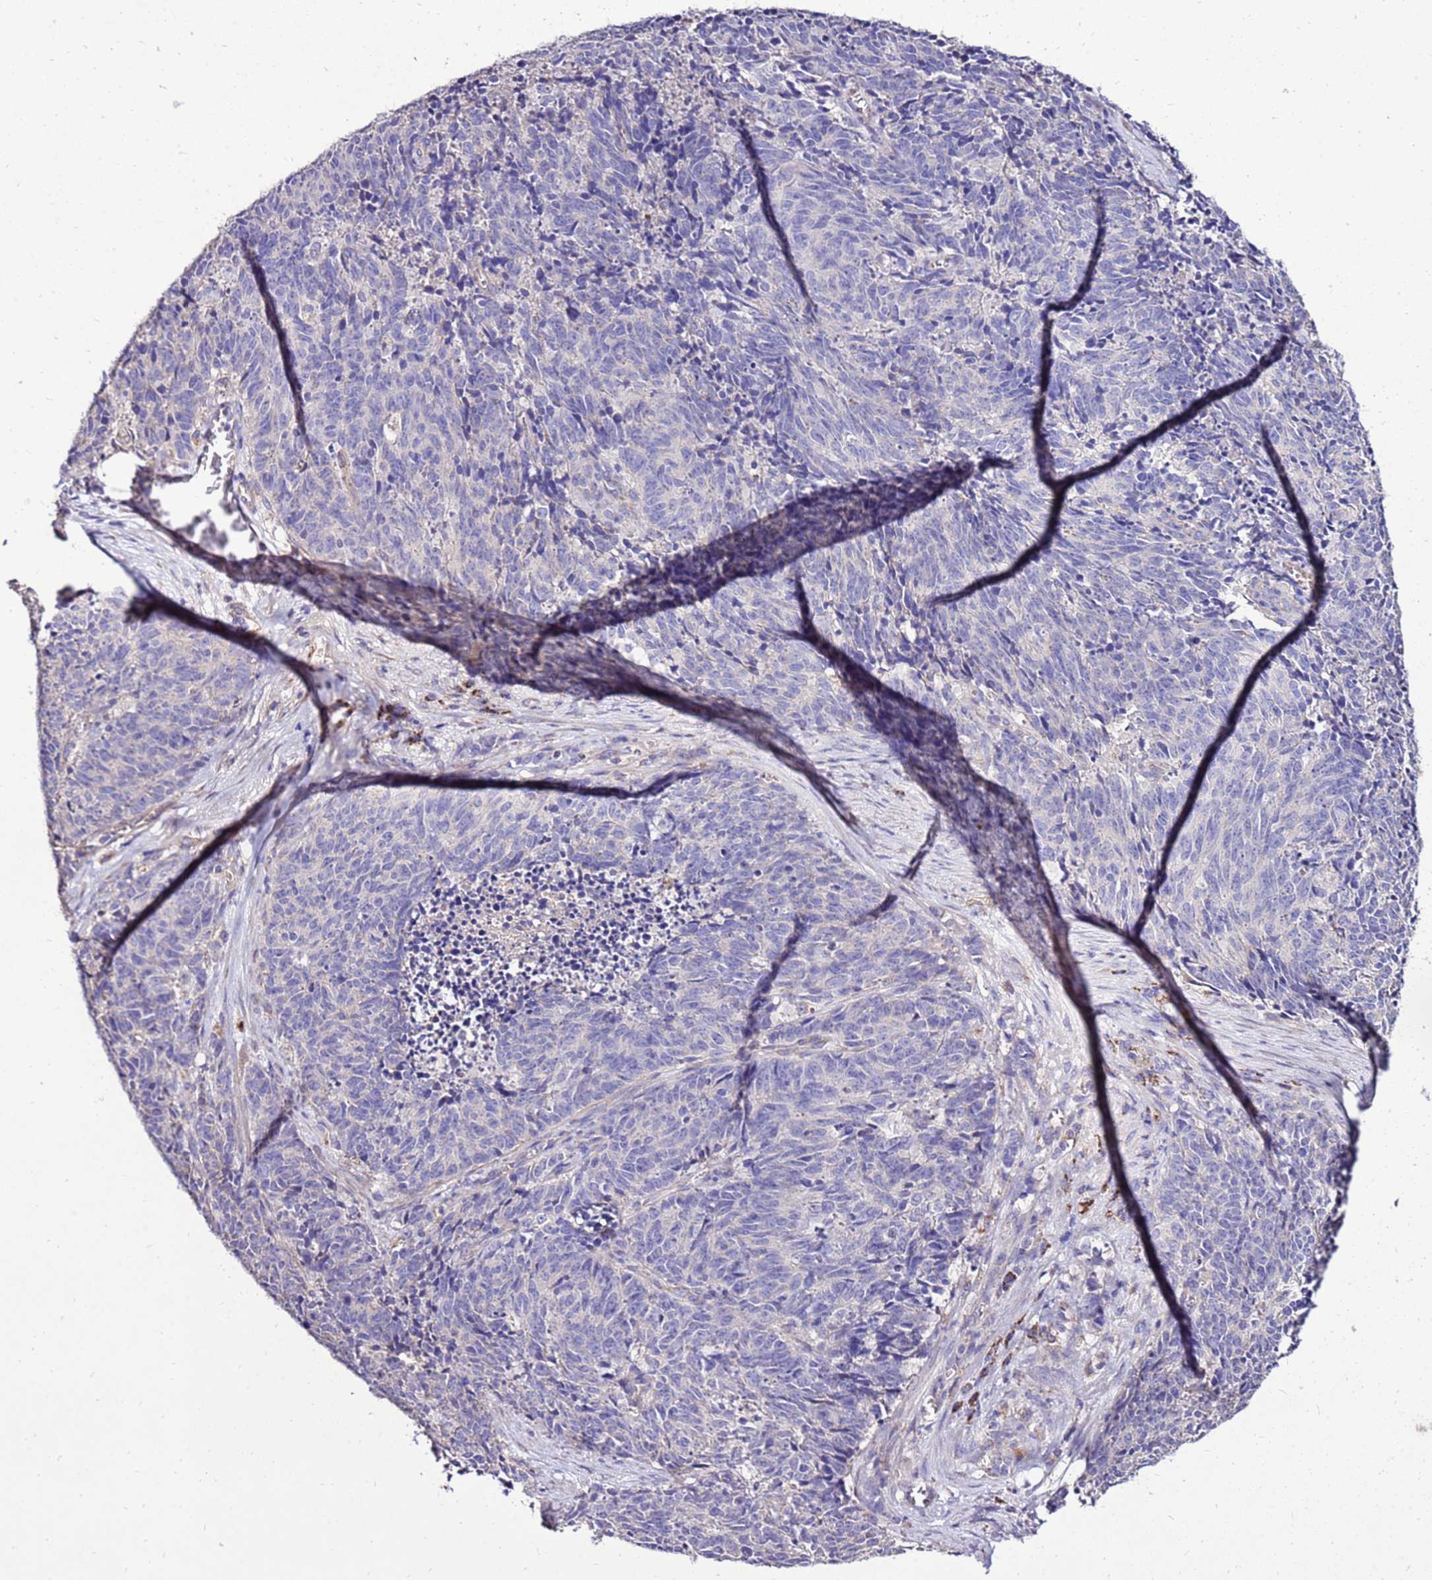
{"staining": {"intensity": "negative", "quantity": "none", "location": "none"}, "tissue": "cervical cancer", "cell_type": "Tumor cells", "image_type": "cancer", "snomed": [{"axis": "morphology", "description": "Squamous cell carcinoma, NOS"}, {"axis": "topography", "description": "Cervix"}], "caption": "This is an immunohistochemistry photomicrograph of cervical cancer. There is no positivity in tumor cells.", "gene": "TMEM106C", "patient": {"sex": "female", "age": 29}}